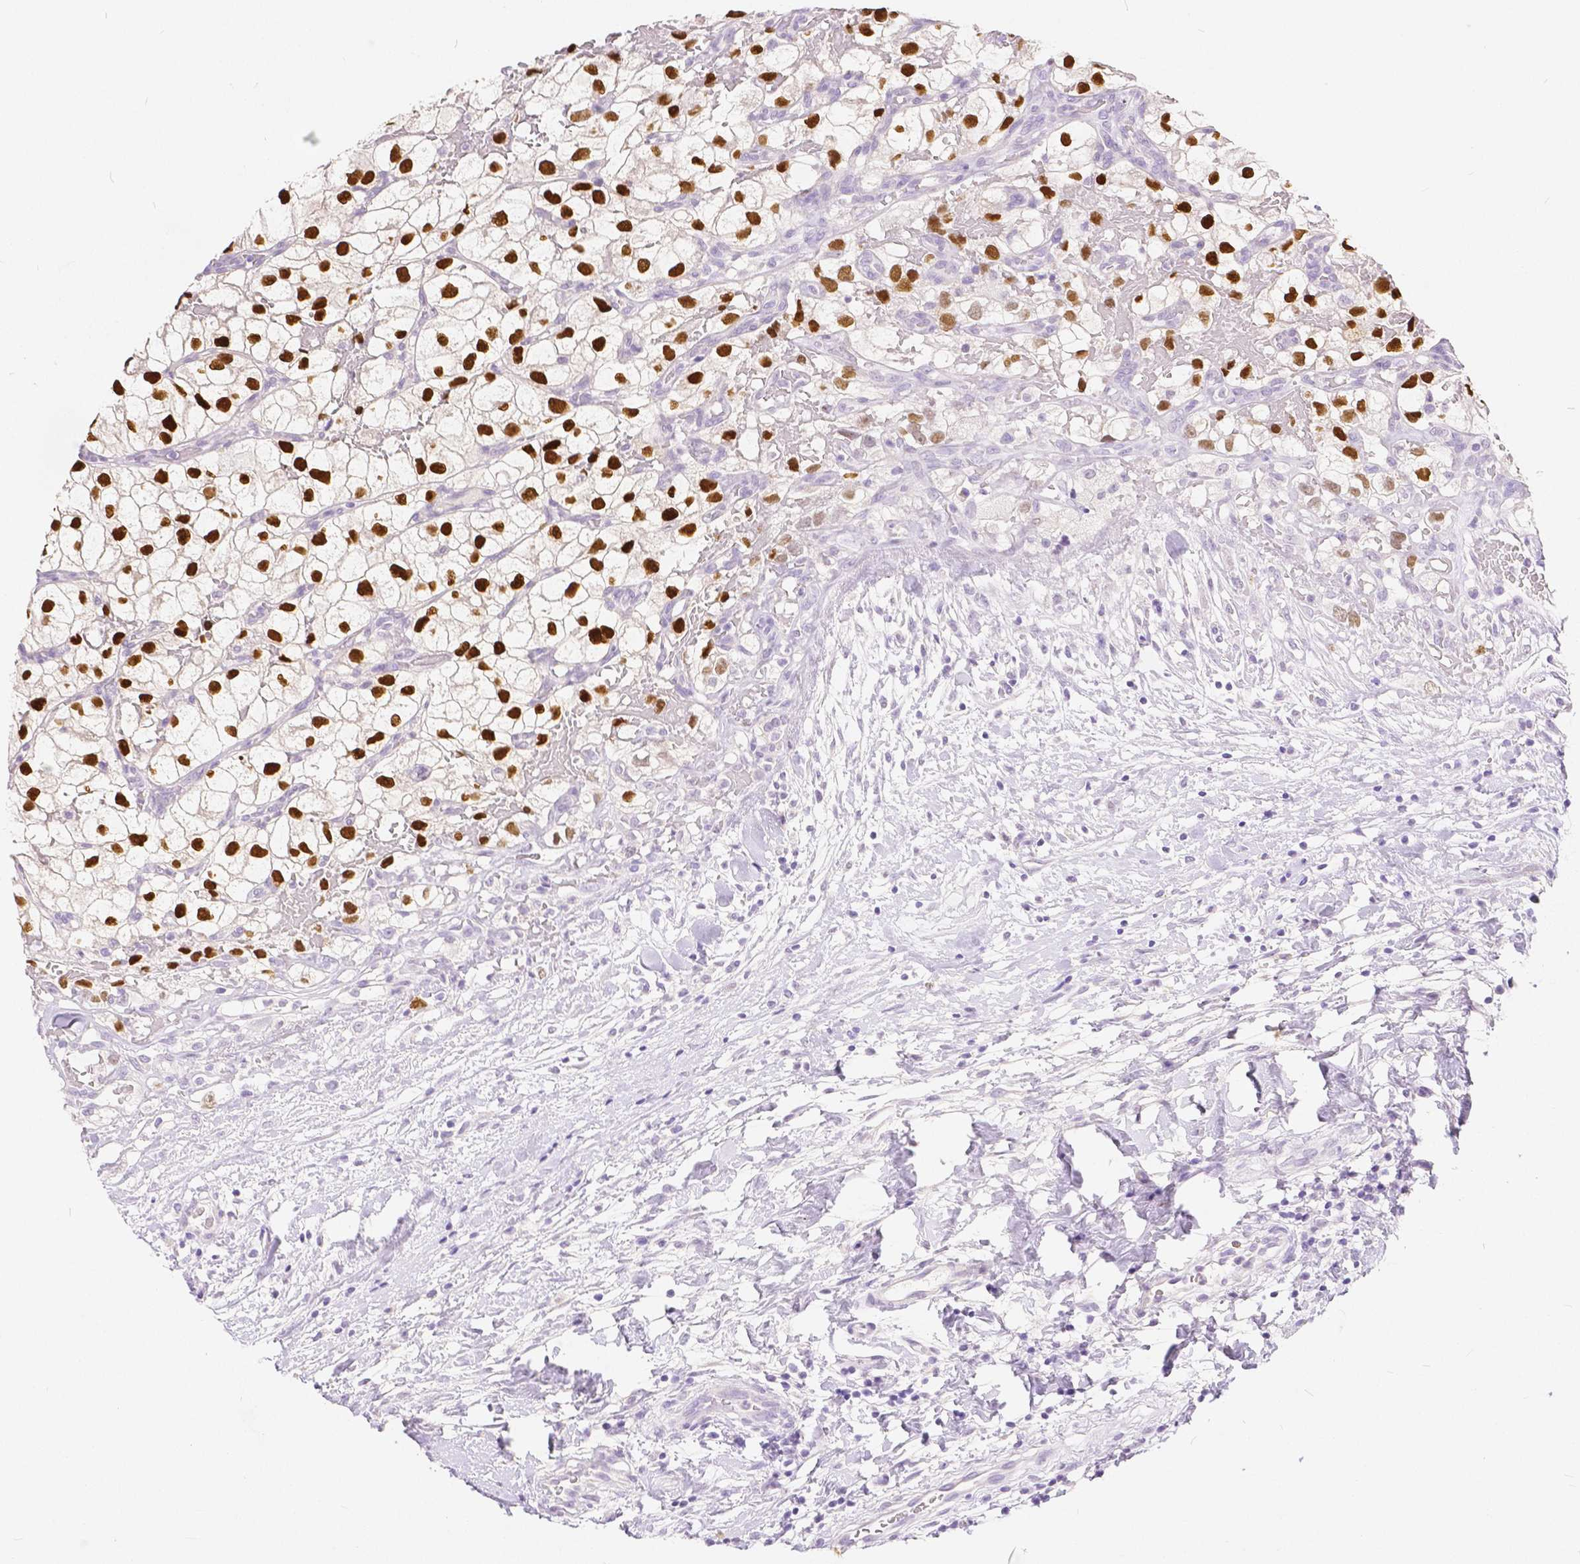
{"staining": {"intensity": "strong", "quantity": ">75%", "location": "nuclear"}, "tissue": "renal cancer", "cell_type": "Tumor cells", "image_type": "cancer", "snomed": [{"axis": "morphology", "description": "Adenocarcinoma, NOS"}, {"axis": "topography", "description": "Kidney"}], "caption": "Renal cancer (adenocarcinoma) stained with a protein marker displays strong staining in tumor cells.", "gene": "HNF1B", "patient": {"sex": "male", "age": 59}}